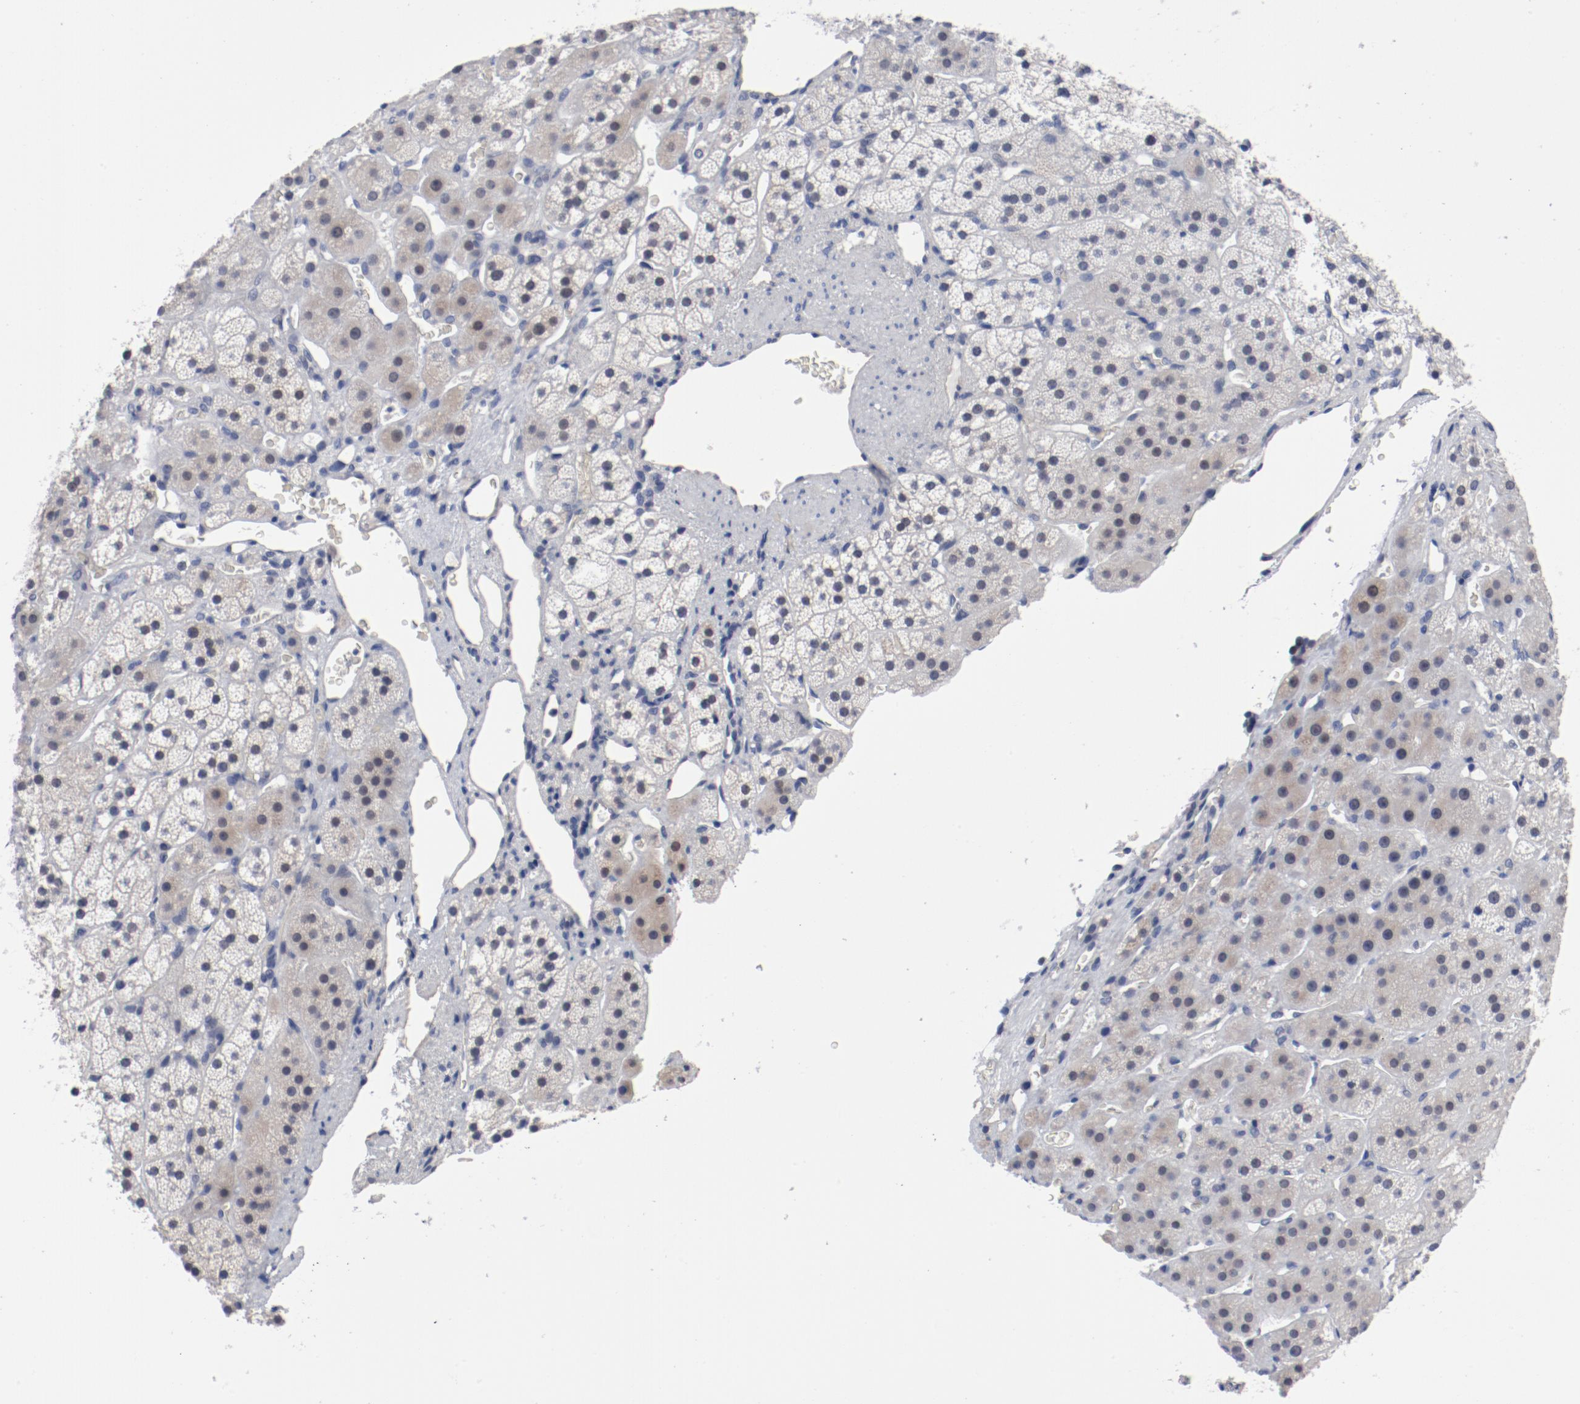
{"staining": {"intensity": "negative", "quantity": "none", "location": "none"}, "tissue": "adrenal gland", "cell_type": "Glandular cells", "image_type": "normal", "snomed": [{"axis": "morphology", "description": "Normal tissue, NOS"}, {"axis": "topography", "description": "Adrenal gland"}], "caption": "Human adrenal gland stained for a protein using IHC displays no expression in glandular cells.", "gene": "ANKLE2", "patient": {"sex": "female", "age": 44}}